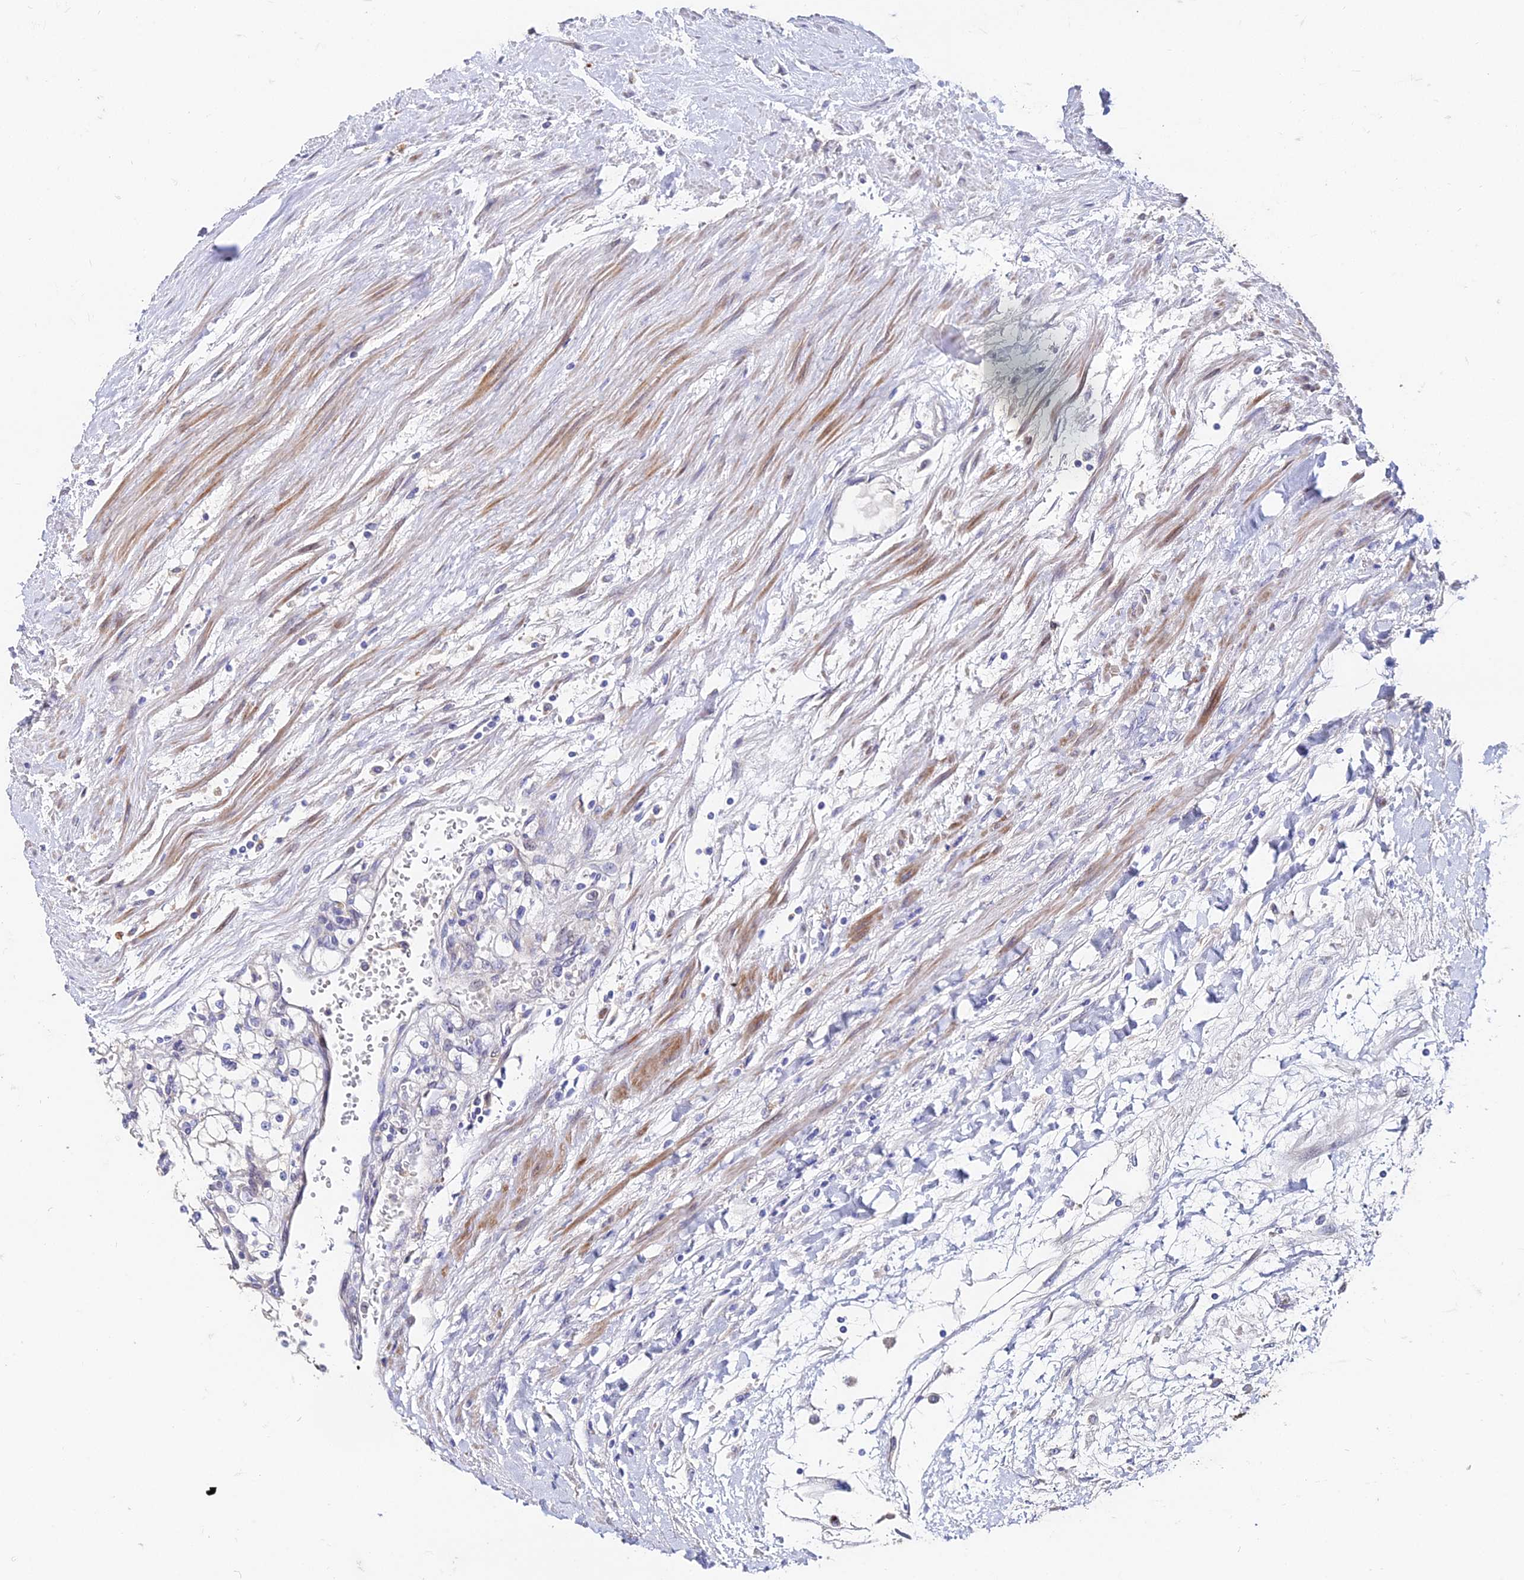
{"staining": {"intensity": "negative", "quantity": "none", "location": "none"}, "tissue": "renal cancer", "cell_type": "Tumor cells", "image_type": "cancer", "snomed": [{"axis": "morphology", "description": "Adenocarcinoma, NOS"}, {"axis": "topography", "description": "Kidney"}], "caption": "High magnification brightfield microscopy of renal cancer (adenocarcinoma) stained with DAB (3,3'-diaminobenzidine) (brown) and counterstained with hematoxylin (blue): tumor cells show no significant expression.", "gene": "ACTR5", "patient": {"sex": "male", "age": 80}}